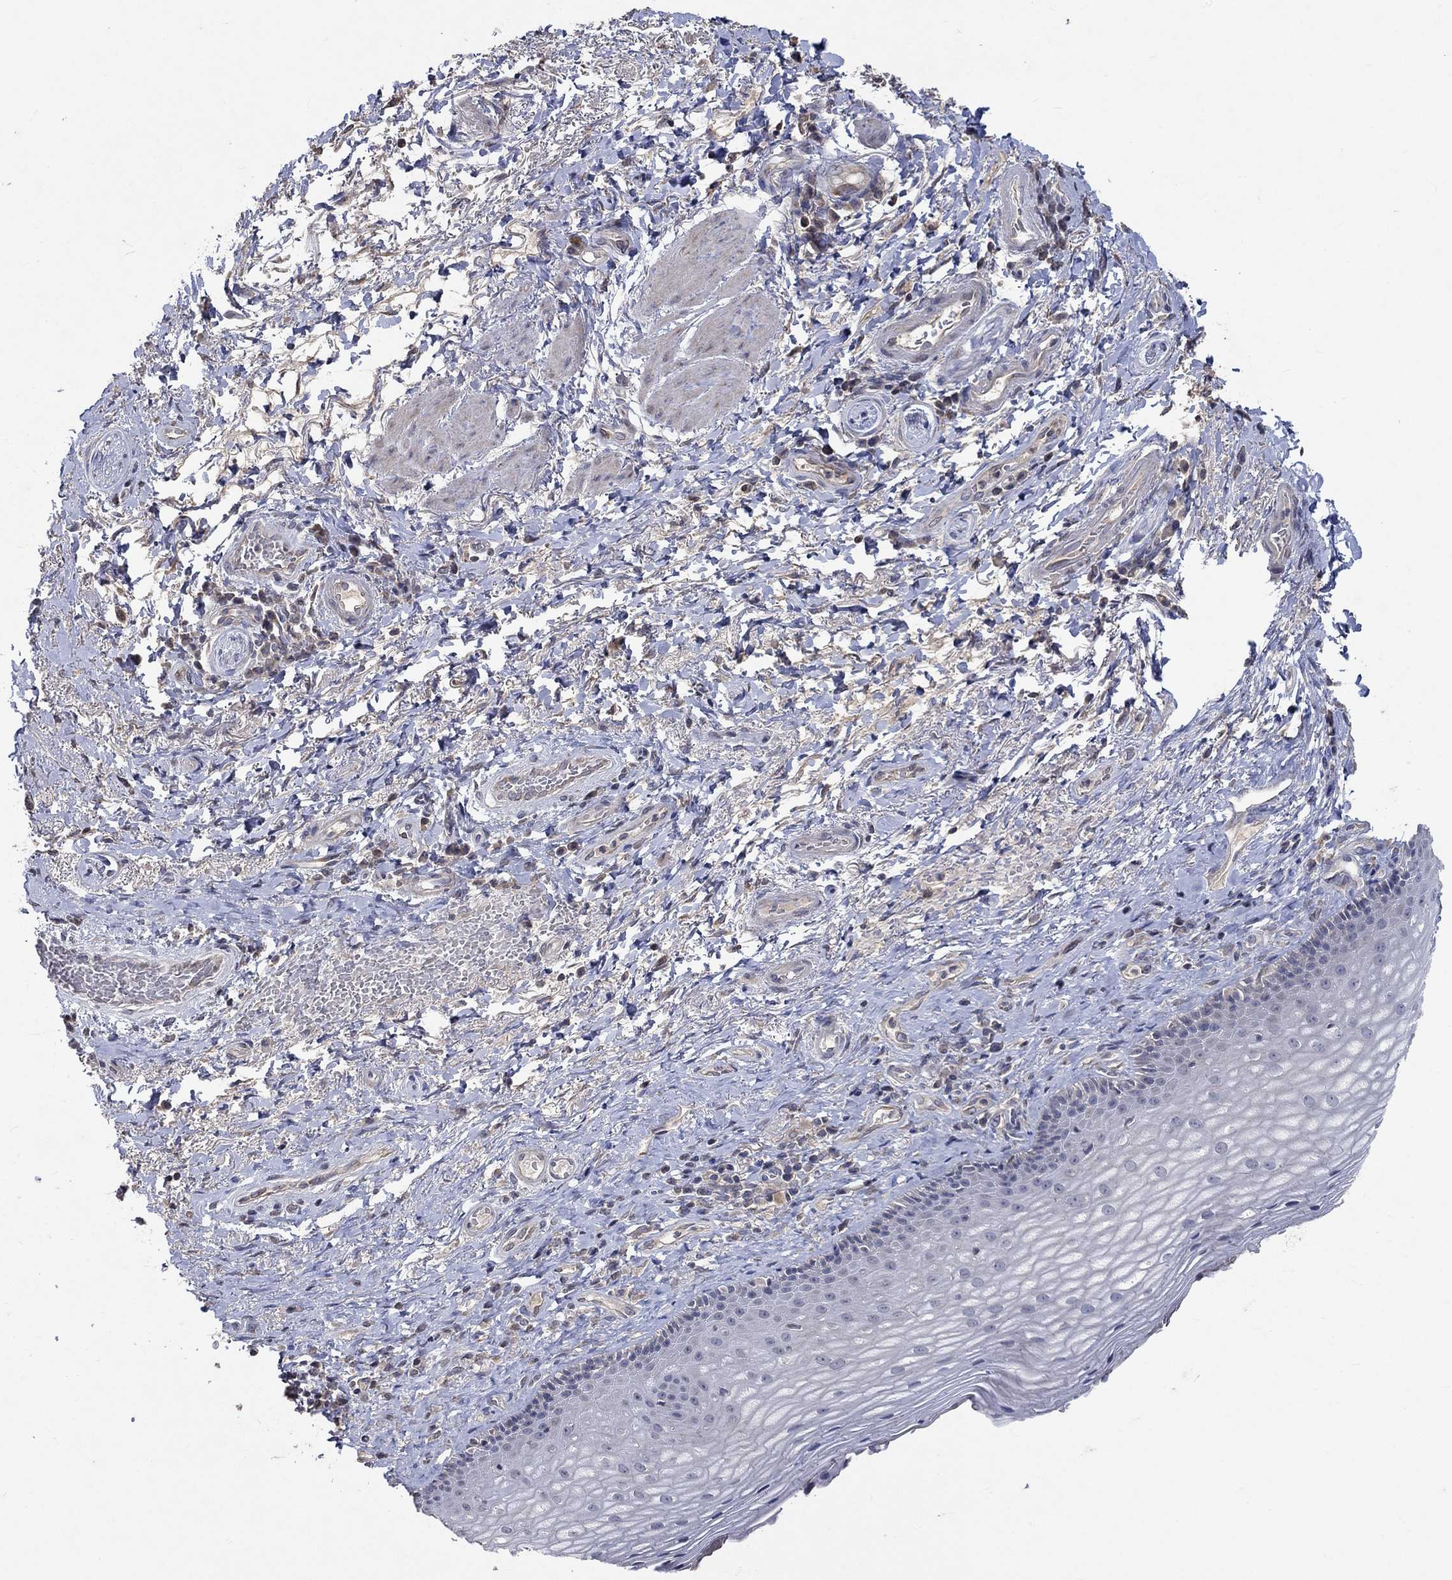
{"staining": {"intensity": "moderate", "quantity": "<25%", "location": "cytoplasmic/membranous"}, "tissue": "skin", "cell_type": "Epidermal cells", "image_type": "normal", "snomed": [{"axis": "morphology", "description": "Normal tissue, NOS"}, {"axis": "morphology", "description": "Adenocarcinoma, NOS"}, {"axis": "topography", "description": "Rectum"}, {"axis": "topography", "description": "Anal"}], "caption": "IHC histopathology image of unremarkable skin: human skin stained using IHC demonstrates low levels of moderate protein expression localized specifically in the cytoplasmic/membranous of epidermal cells, appearing as a cytoplasmic/membranous brown color.", "gene": "TMEM169", "patient": {"sex": "female", "age": 68}}